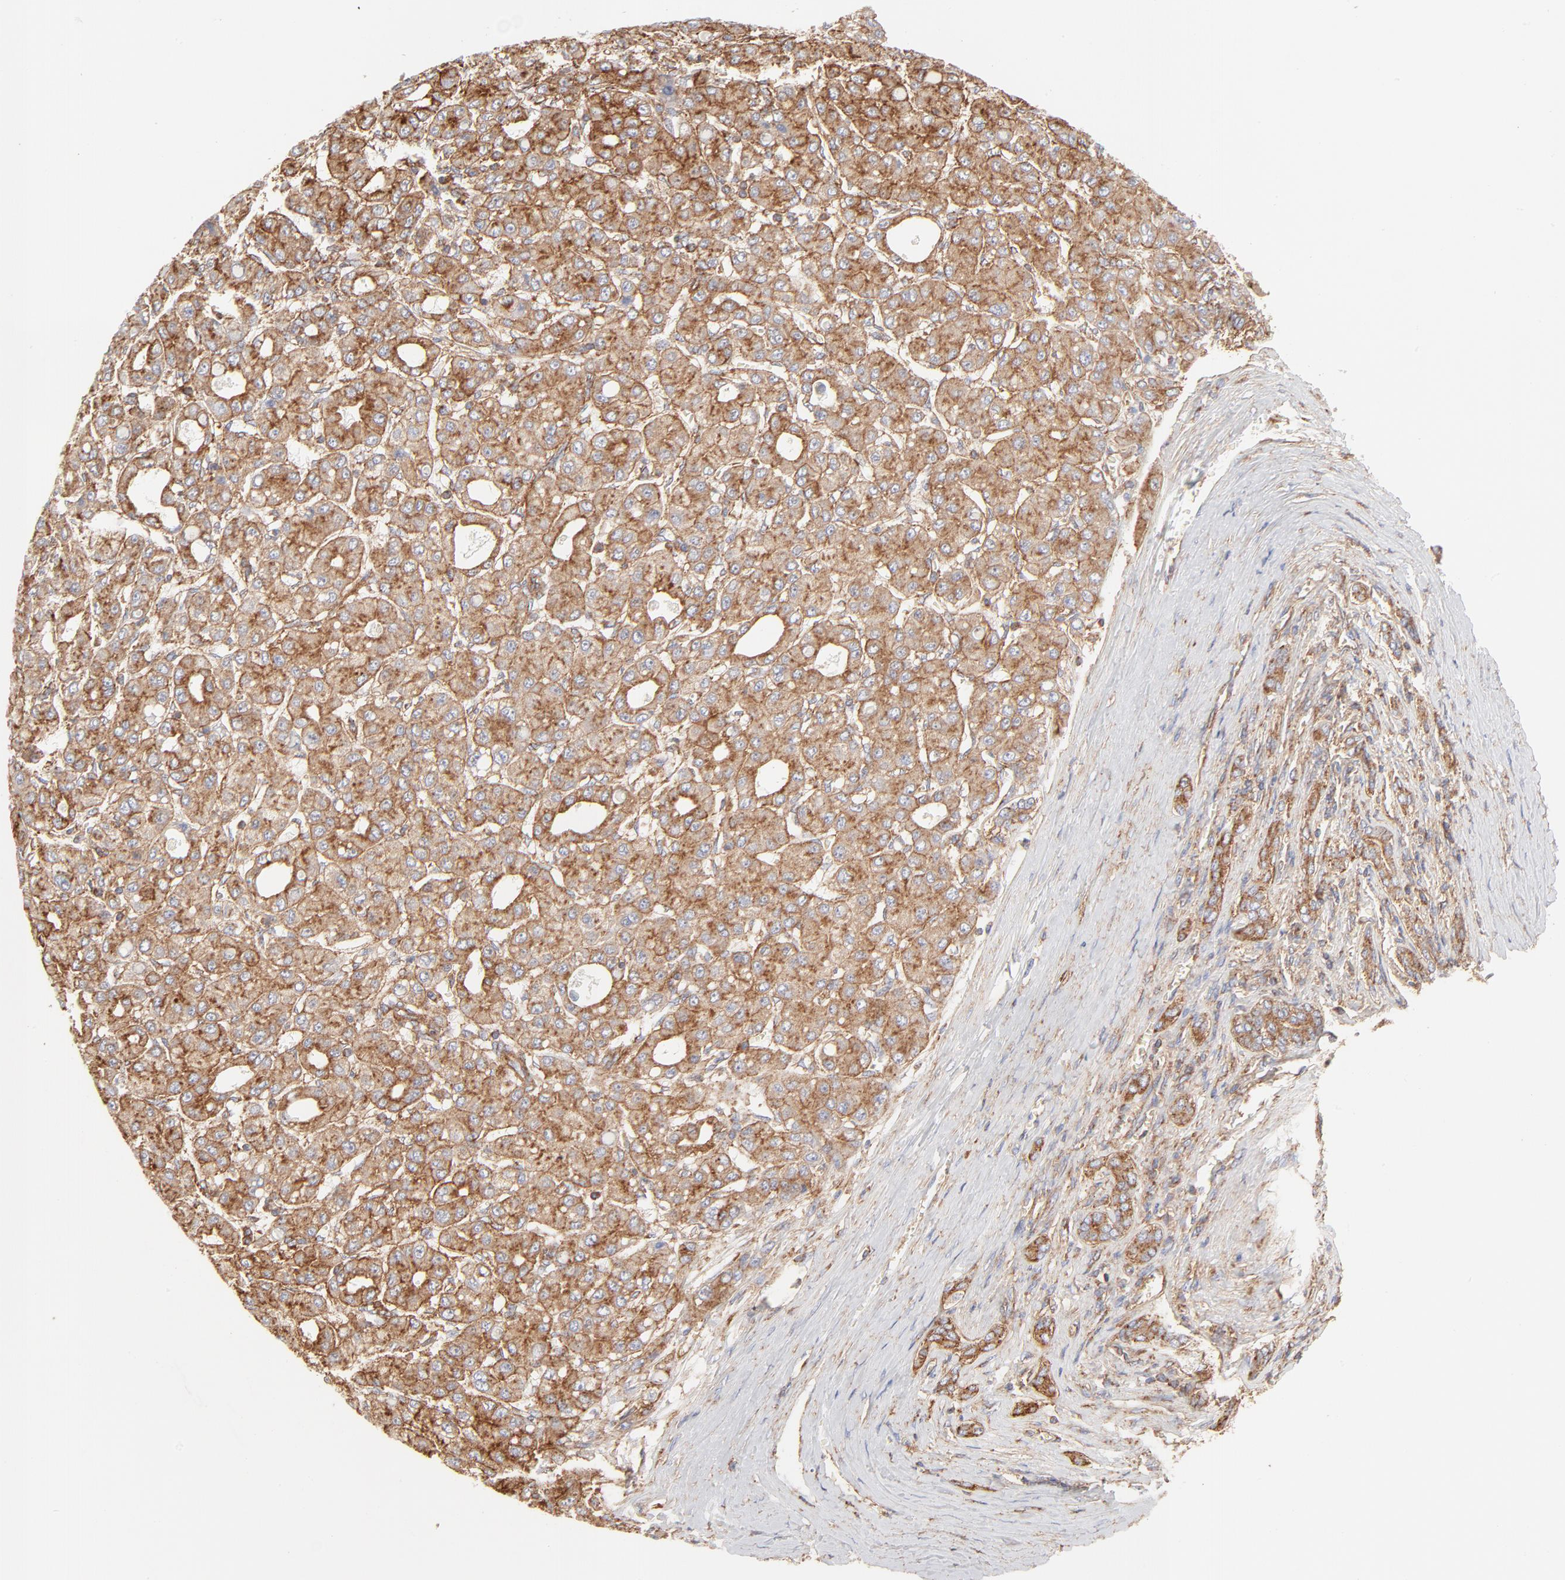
{"staining": {"intensity": "moderate", "quantity": ">75%", "location": "cytoplasmic/membranous"}, "tissue": "liver cancer", "cell_type": "Tumor cells", "image_type": "cancer", "snomed": [{"axis": "morphology", "description": "Carcinoma, Hepatocellular, NOS"}, {"axis": "topography", "description": "Liver"}], "caption": "This photomicrograph demonstrates immunohistochemistry staining of liver hepatocellular carcinoma, with medium moderate cytoplasmic/membranous expression in about >75% of tumor cells.", "gene": "CLTB", "patient": {"sex": "male", "age": 69}}